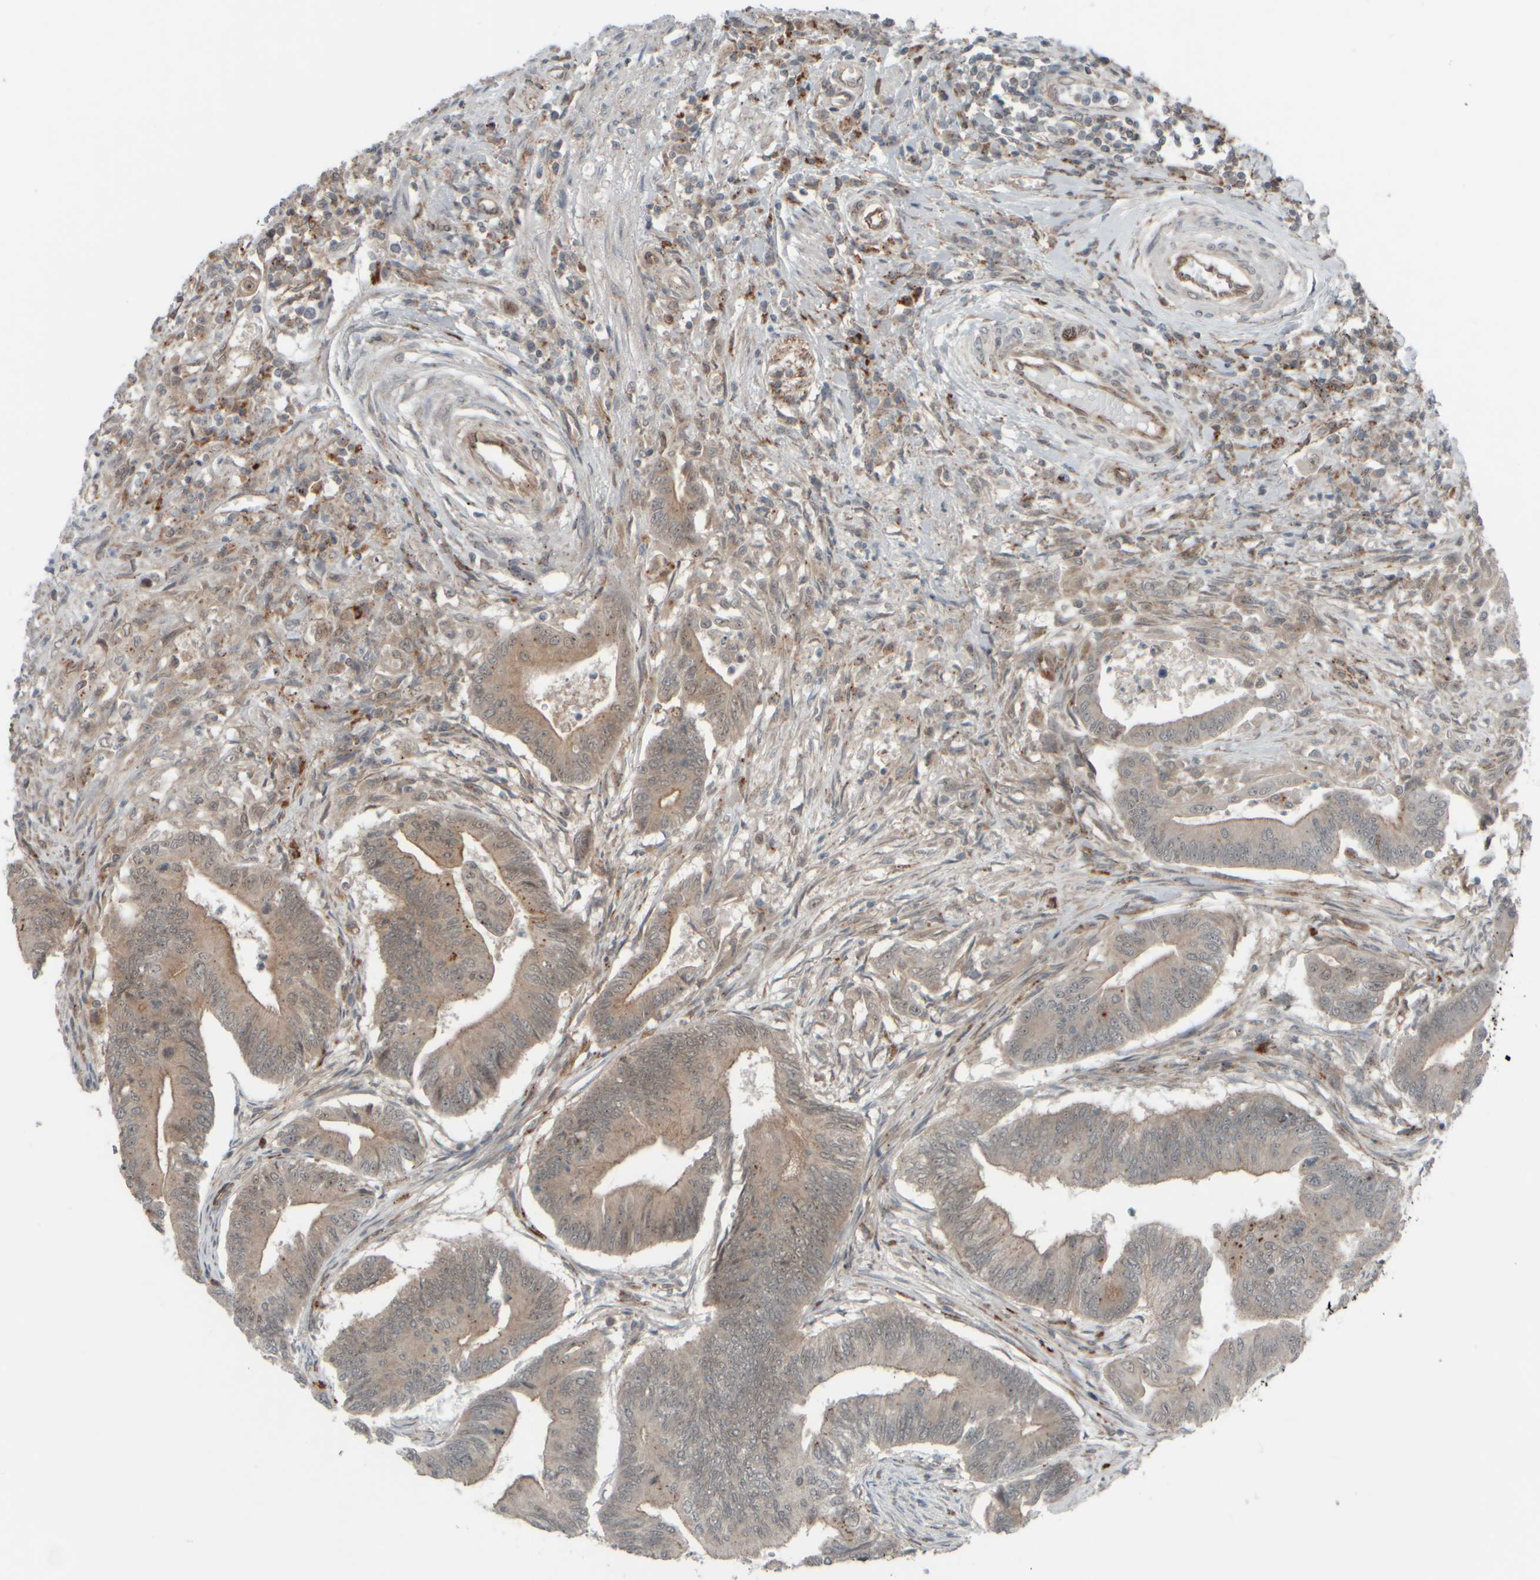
{"staining": {"intensity": "weak", "quantity": ">75%", "location": "cytoplasmic/membranous"}, "tissue": "colorectal cancer", "cell_type": "Tumor cells", "image_type": "cancer", "snomed": [{"axis": "morphology", "description": "Adenoma, NOS"}, {"axis": "morphology", "description": "Adenocarcinoma, NOS"}, {"axis": "topography", "description": "Colon"}], "caption": "Tumor cells show low levels of weak cytoplasmic/membranous staining in about >75% of cells in colorectal adenocarcinoma.", "gene": "GIGYF1", "patient": {"sex": "male", "age": 79}}